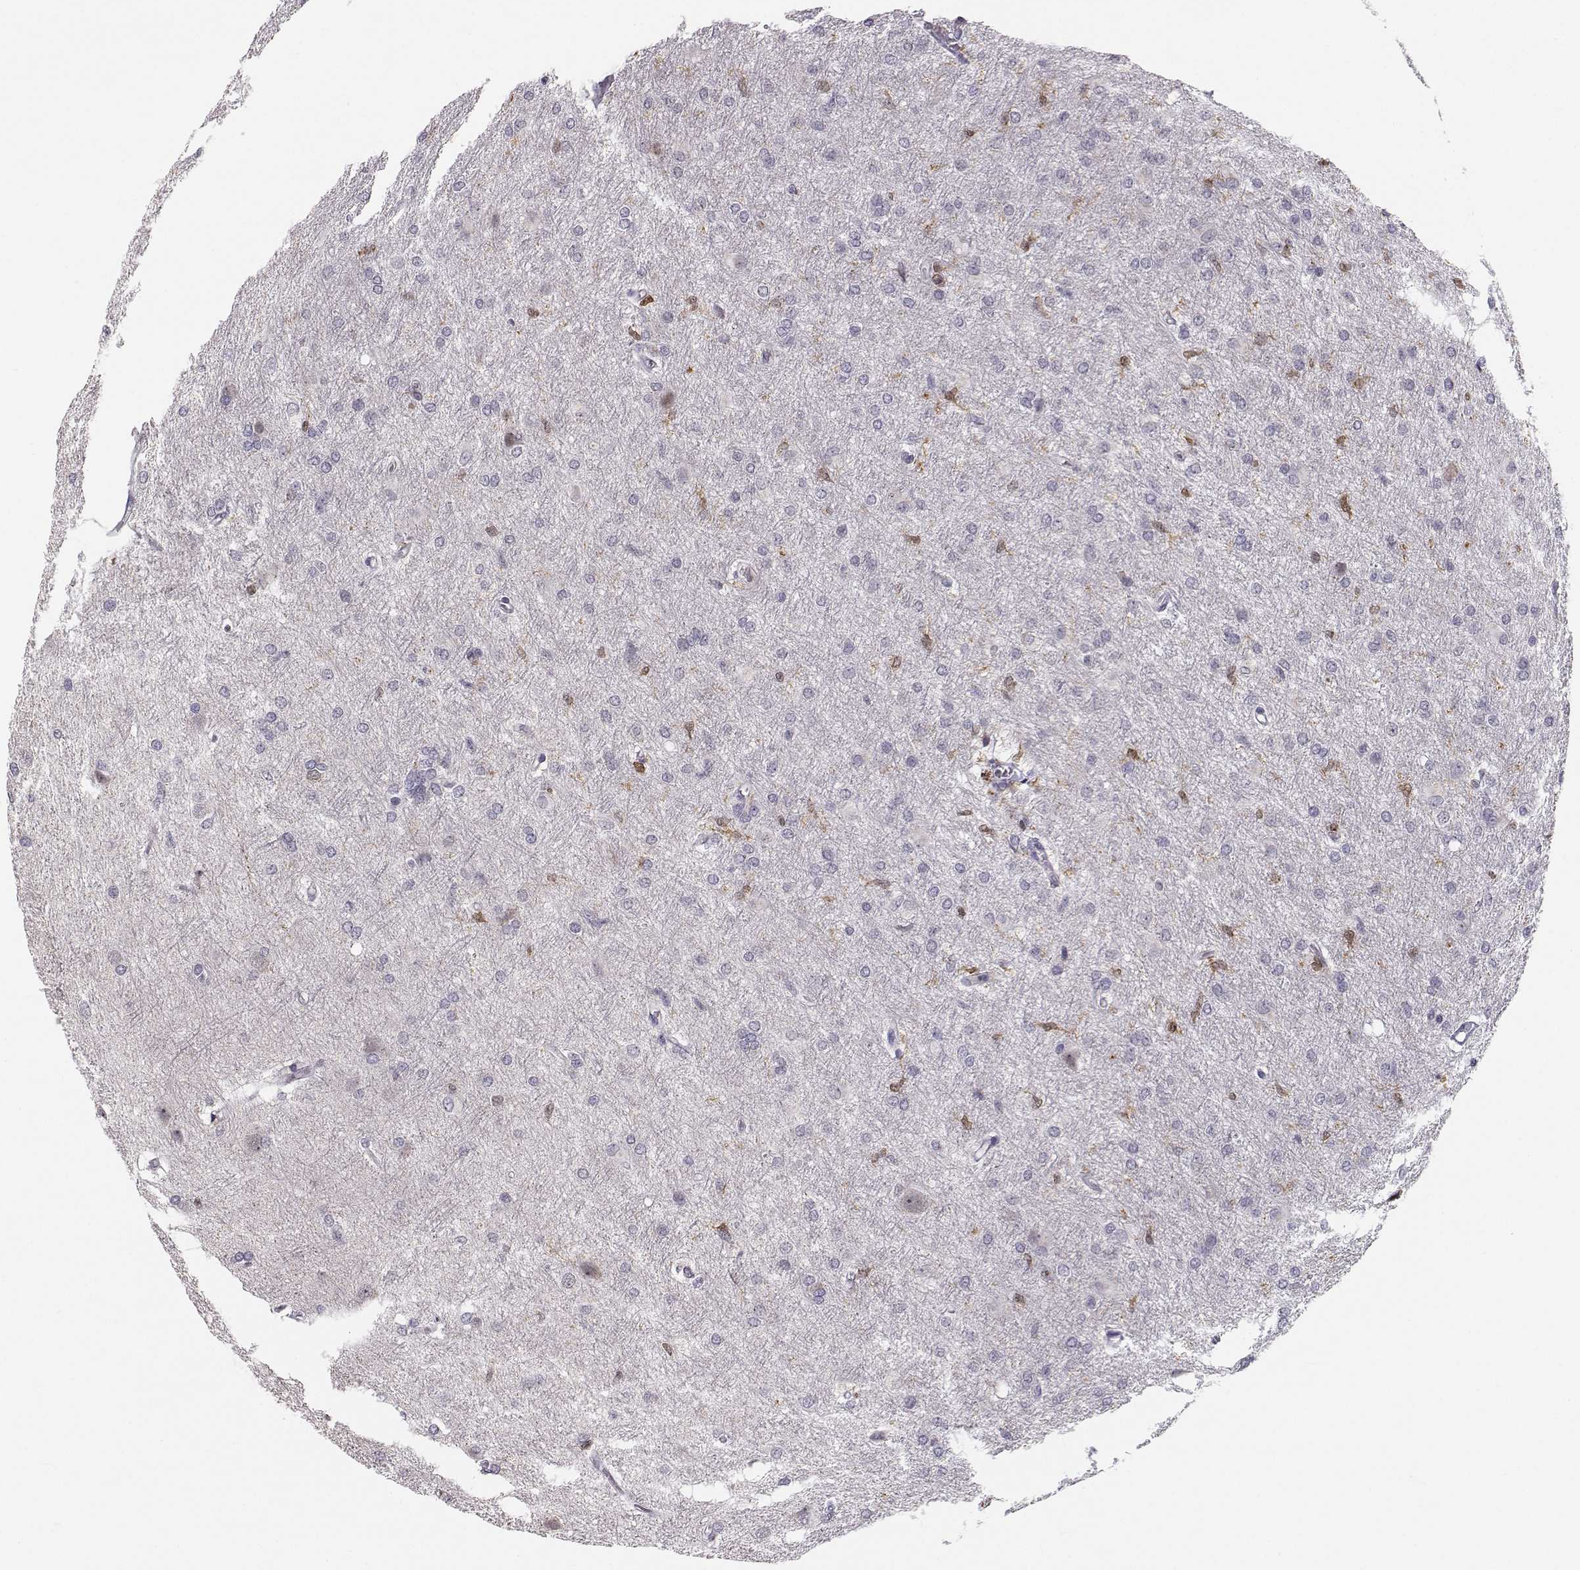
{"staining": {"intensity": "negative", "quantity": "none", "location": "none"}, "tissue": "glioma", "cell_type": "Tumor cells", "image_type": "cancer", "snomed": [{"axis": "morphology", "description": "Glioma, malignant, High grade"}, {"axis": "topography", "description": "Brain"}], "caption": "This is an immunohistochemistry photomicrograph of human glioma. There is no positivity in tumor cells.", "gene": "HTR7", "patient": {"sex": "male", "age": 68}}